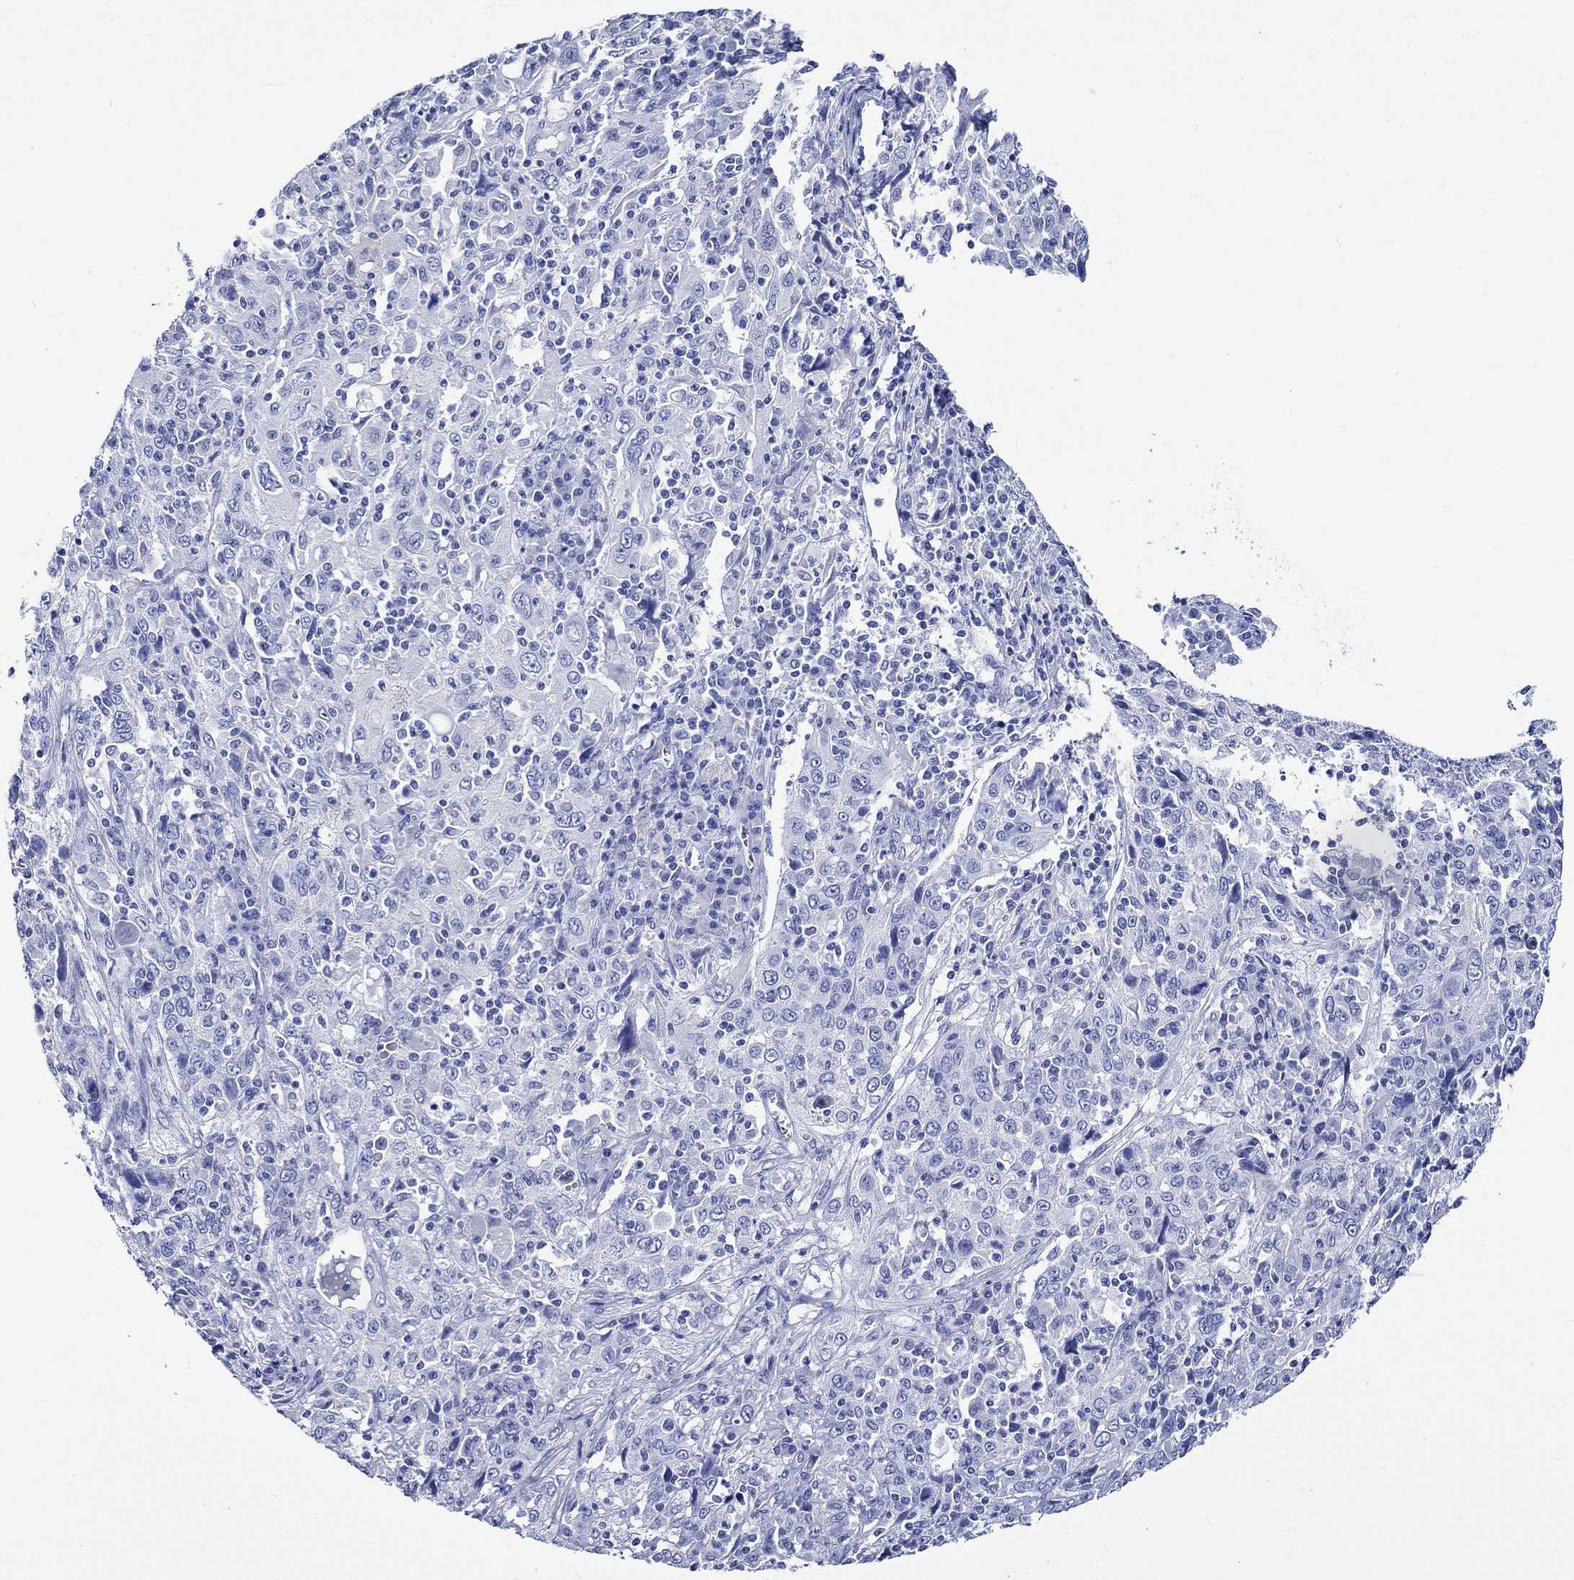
{"staining": {"intensity": "negative", "quantity": "none", "location": "none"}, "tissue": "cervical cancer", "cell_type": "Tumor cells", "image_type": "cancer", "snomed": [{"axis": "morphology", "description": "Squamous cell carcinoma, NOS"}, {"axis": "topography", "description": "Cervix"}], "caption": "This micrograph is of cervical cancer stained with immunohistochemistry to label a protein in brown with the nuclei are counter-stained blue. There is no positivity in tumor cells.", "gene": "CRYAB", "patient": {"sex": "female", "age": 46}}